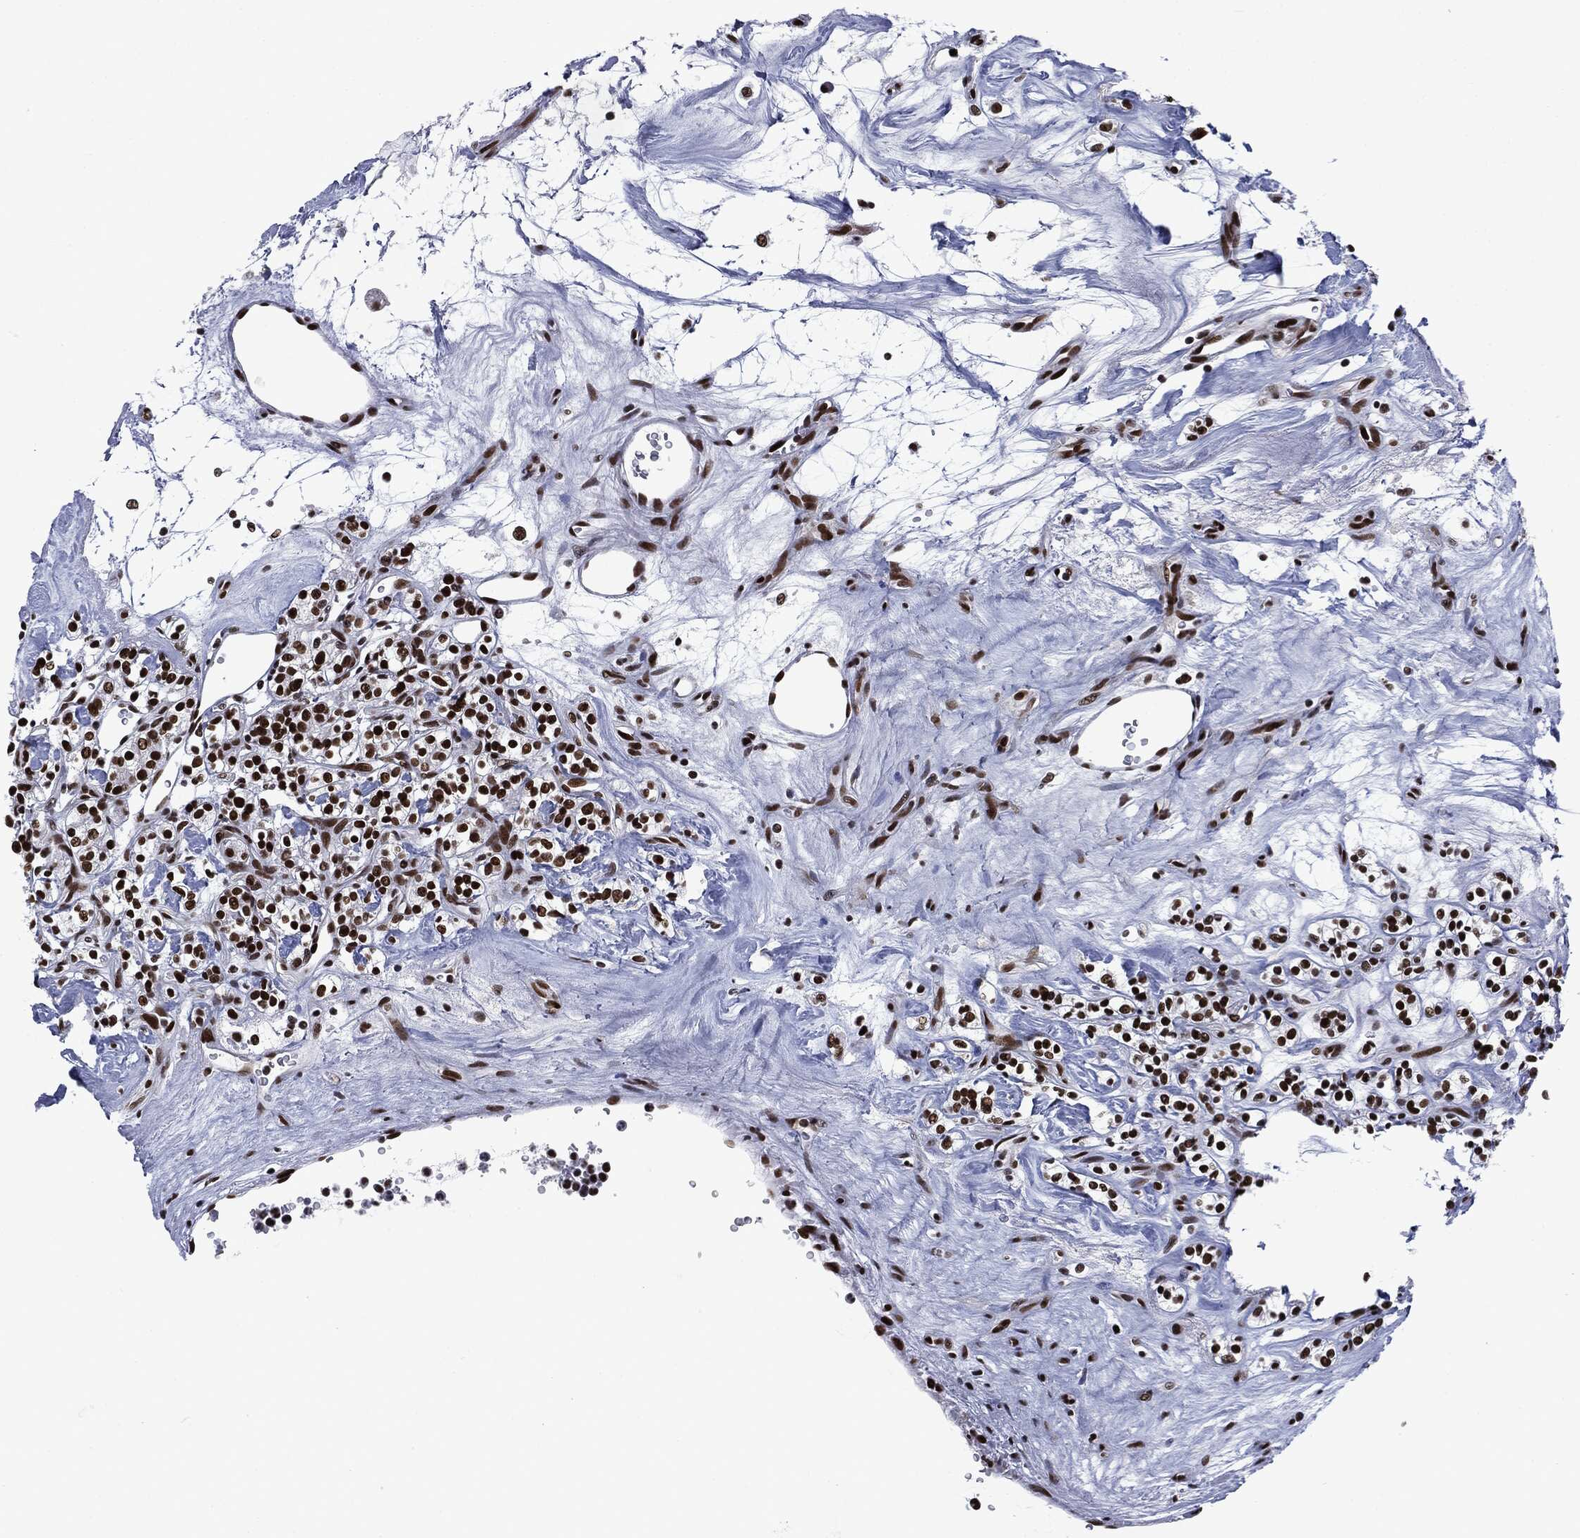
{"staining": {"intensity": "strong", "quantity": ">75%", "location": "nuclear"}, "tissue": "renal cancer", "cell_type": "Tumor cells", "image_type": "cancer", "snomed": [{"axis": "morphology", "description": "Adenocarcinoma, NOS"}, {"axis": "topography", "description": "Kidney"}], "caption": "A histopathology image of adenocarcinoma (renal) stained for a protein reveals strong nuclear brown staining in tumor cells. The staining was performed using DAB (3,3'-diaminobenzidine) to visualize the protein expression in brown, while the nuclei were stained in blue with hematoxylin (Magnification: 20x).", "gene": "MSH2", "patient": {"sex": "male", "age": 77}}